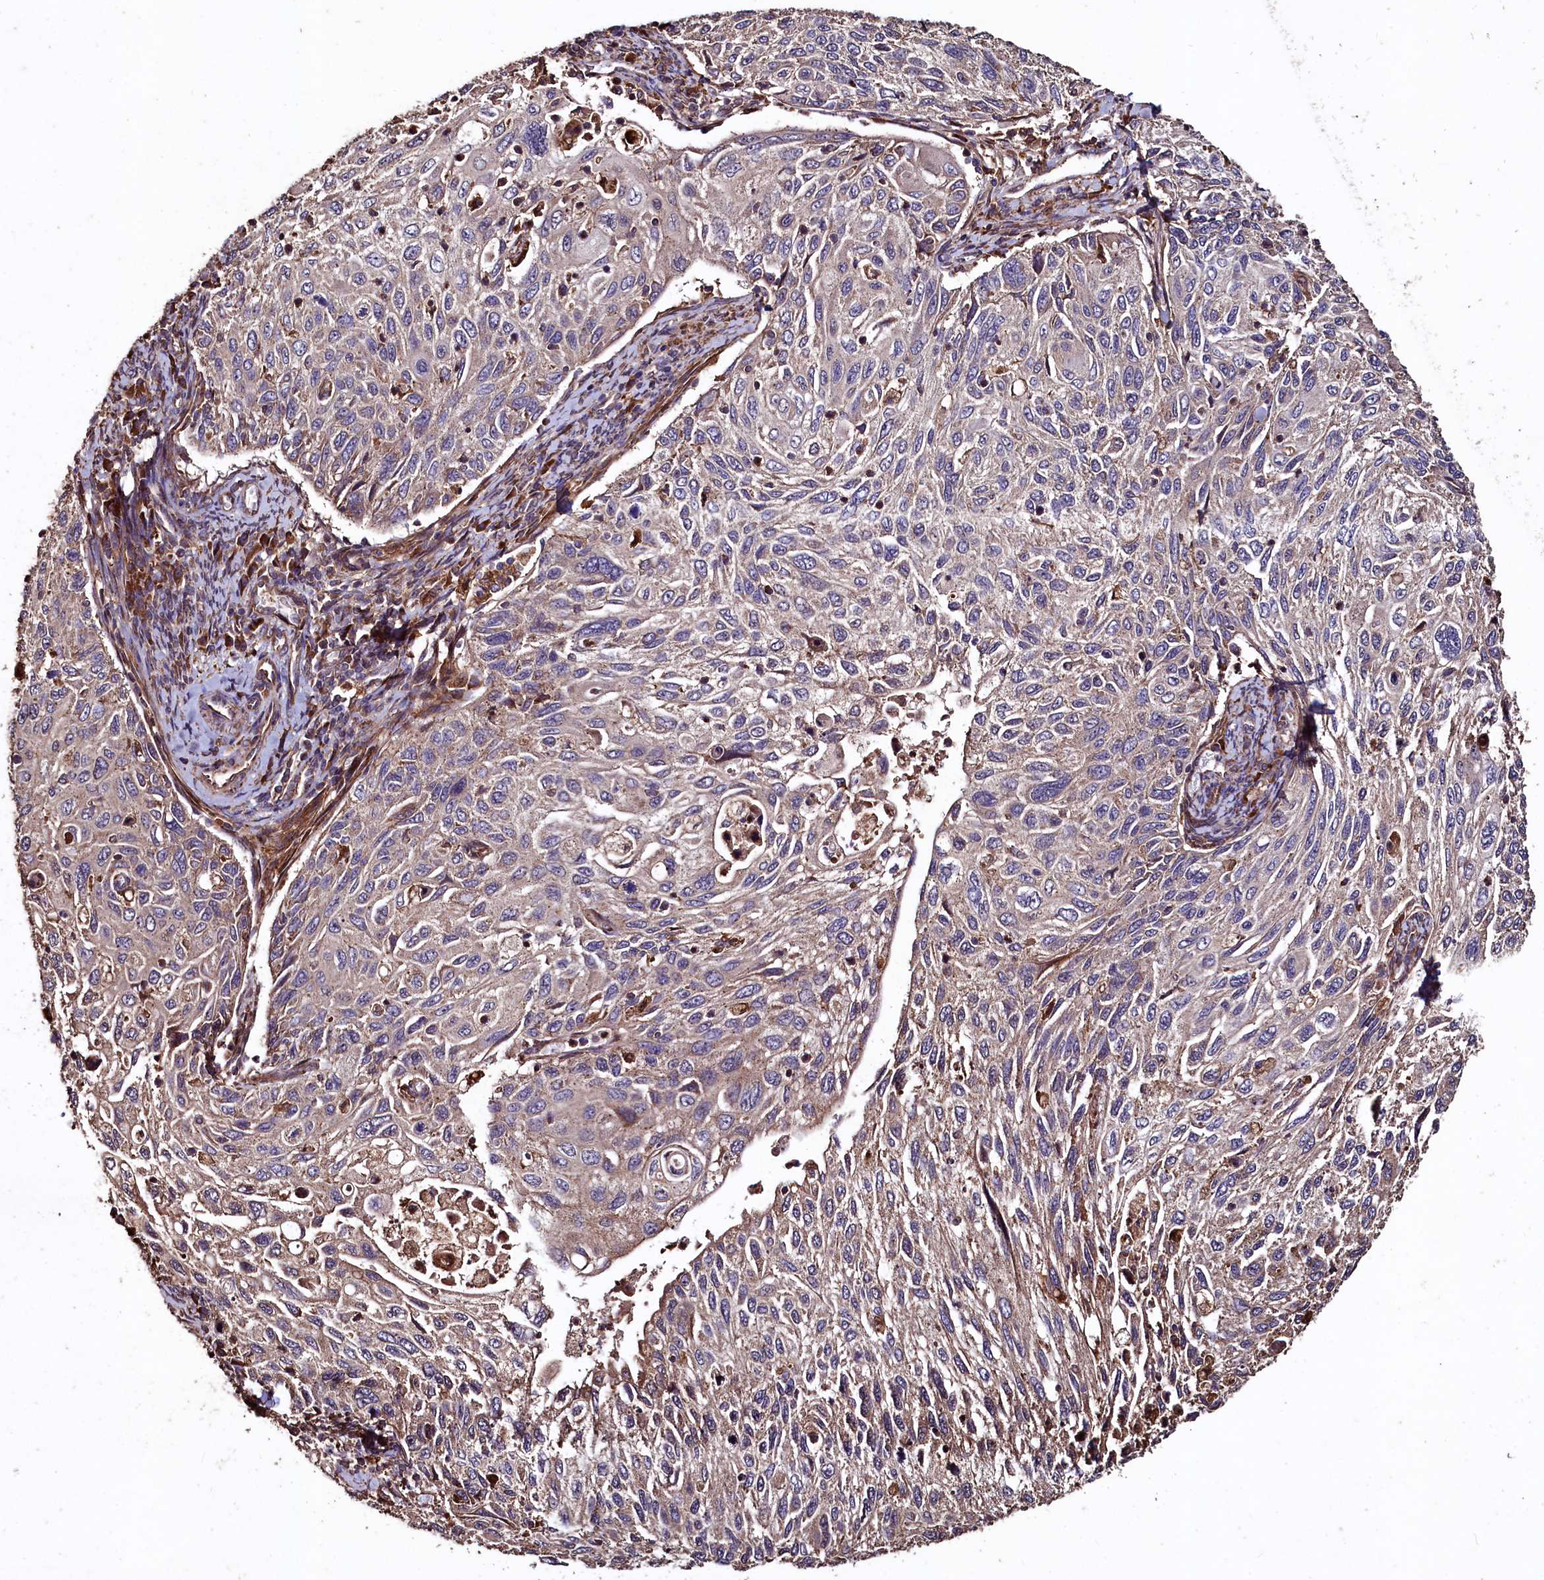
{"staining": {"intensity": "weak", "quantity": "<25%", "location": "cytoplasmic/membranous"}, "tissue": "cervical cancer", "cell_type": "Tumor cells", "image_type": "cancer", "snomed": [{"axis": "morphology", "description": "Squamous cell carcinoma, NOS"}, {"axis": "topography", "description": "Cervix"}], "caption": "This micrograph is of cervical cancer stained with immunohistochemistry to label a protein in brown with the nuclei are counter-stained blue. There is no expression in tumor cells.", "gene": "TMEM98", "patient": {"sex": "female", "age": 70}}